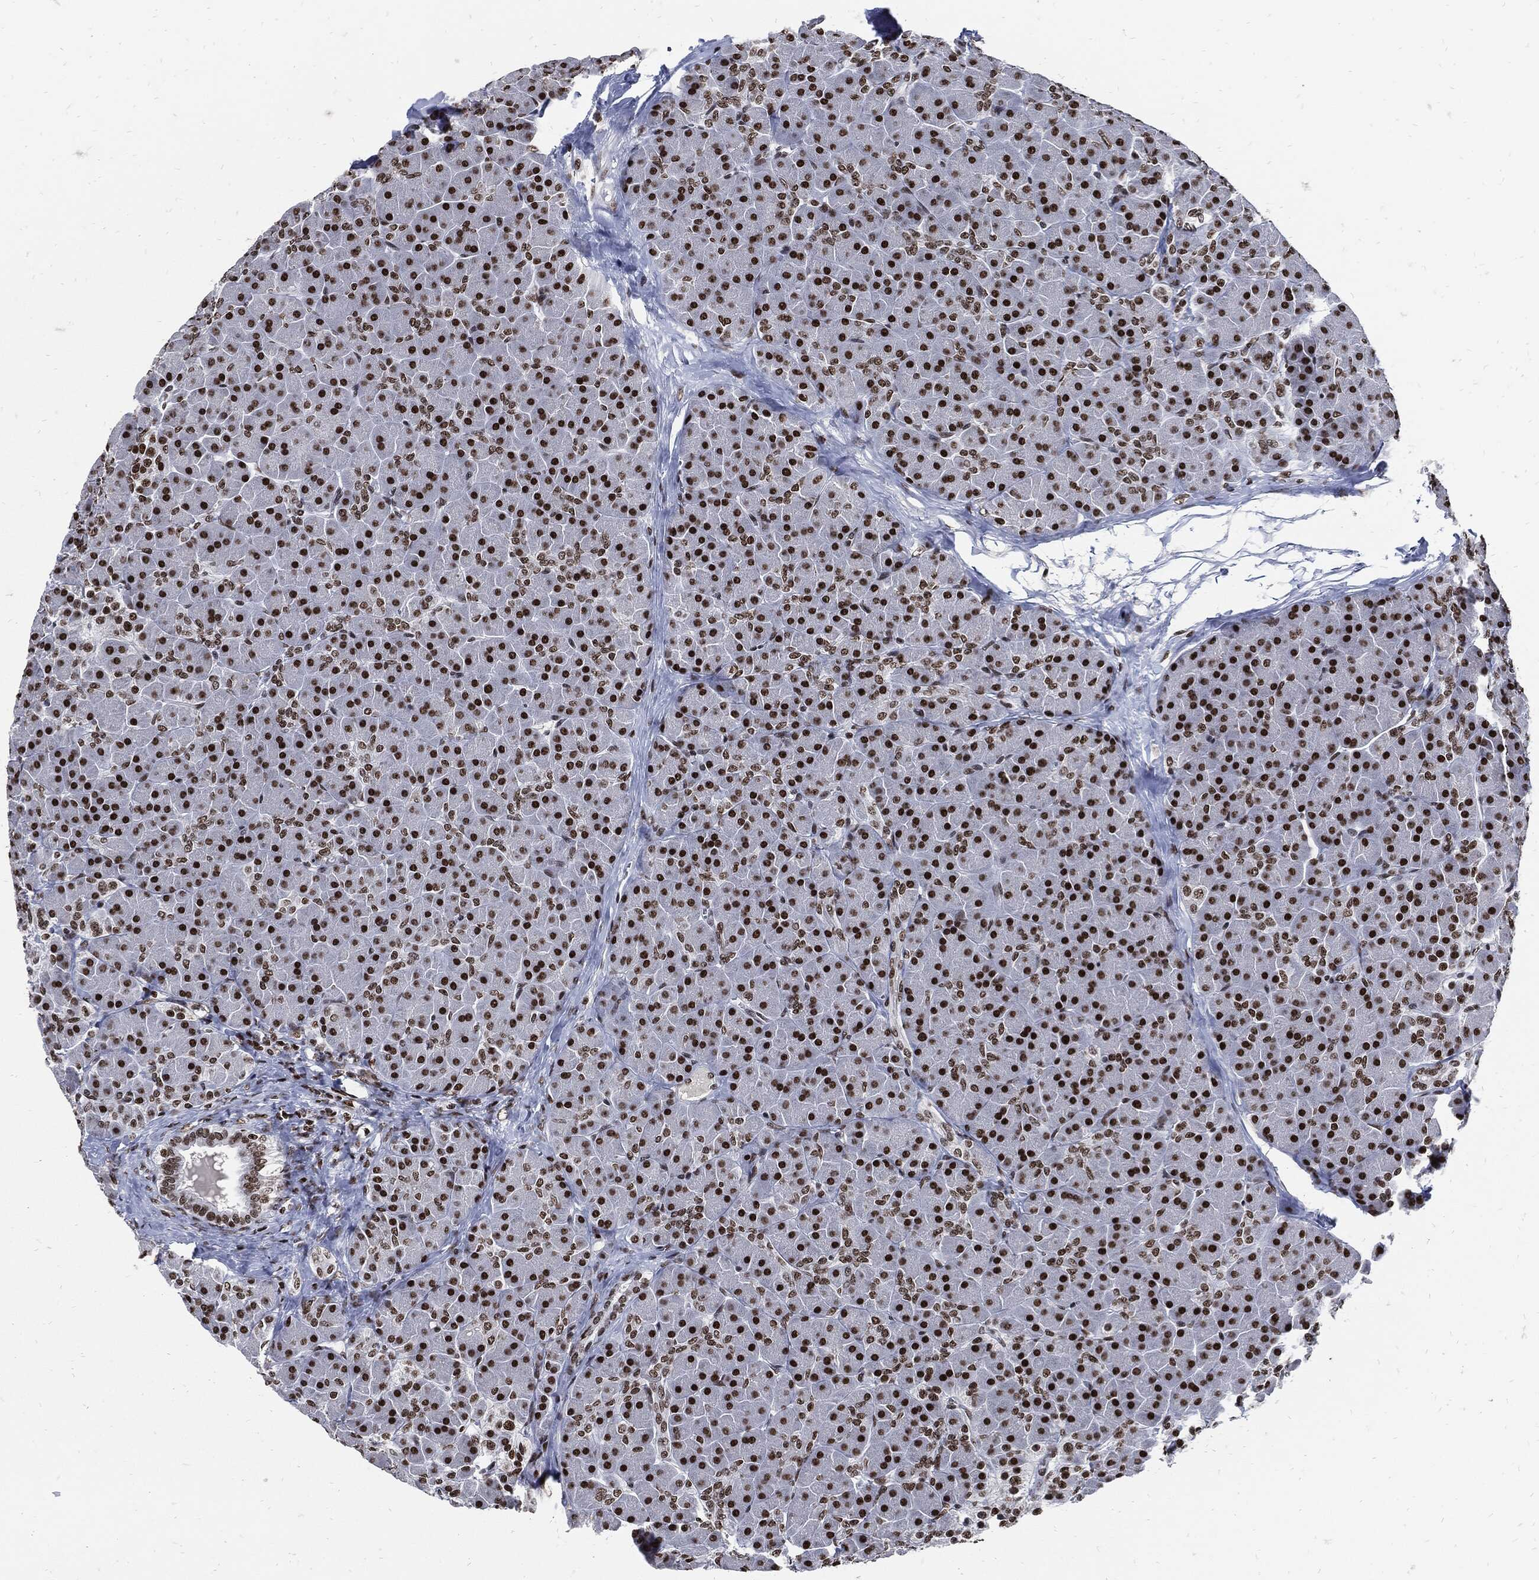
{"staining": {"intensity": "strong", "quantity": ">75%", "location": "nuclear"}, "tissue": "pancreas", "cell_type": "Exocrine glandular cells", "image_type": "normal", "snomed": [{"axis": "morphology", "description": "Normal tissue, NOS"}, {"axis": "topography", "description": "Pancreas"}], "caption": "Protein staining by IHC displays strong nuclear staining in approximately >75% of exocrine glandular cells in benign pancreas.", "gene": "TERF2", "patient": {"sex": "female", "age": 44}}